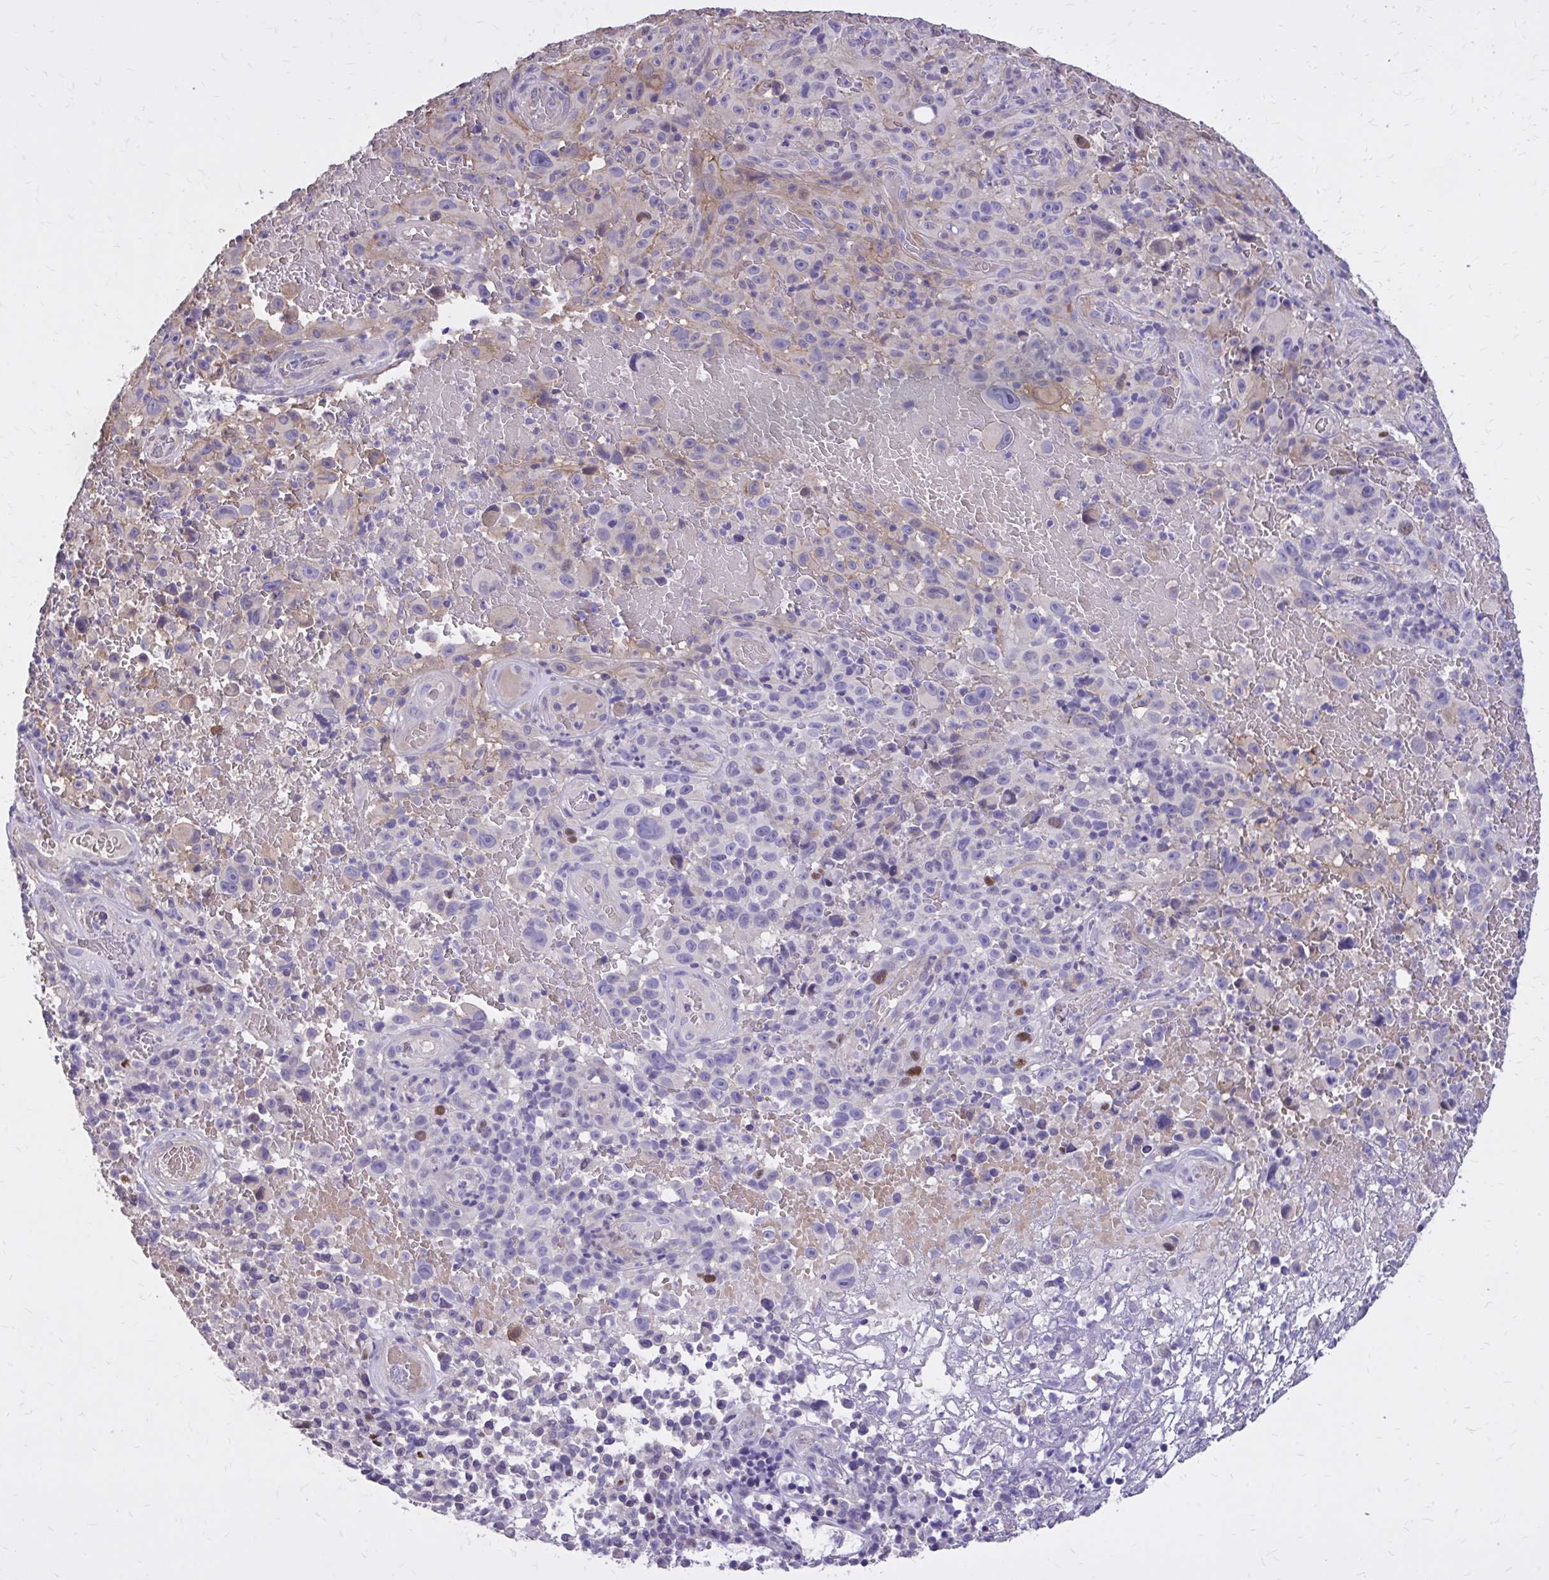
{"staining": {"intensity": "strong", "quantity": "<25%", "location": "nuclear"}, "tissue": "melanoma", "cell_type": "Tumor cells", "image_type": "cancer", "snomed": [{"axis": "morphology", "description": "Malignant melanoma, NOS"}, {"axis": "topography", "description": "Skin"}], "caption": "High-magnification brightfield microscopy of malignant melanoma stained with DAB (brown) and counterstained with hematoxylin (blue). tumor cells exhibit strong nuclear expression is seen in about<25% of cells. (IHC, brightfield microscopy, high magnification).", "gene": "EPB41L1", "patient": {"sex": "female", "age": 82}}